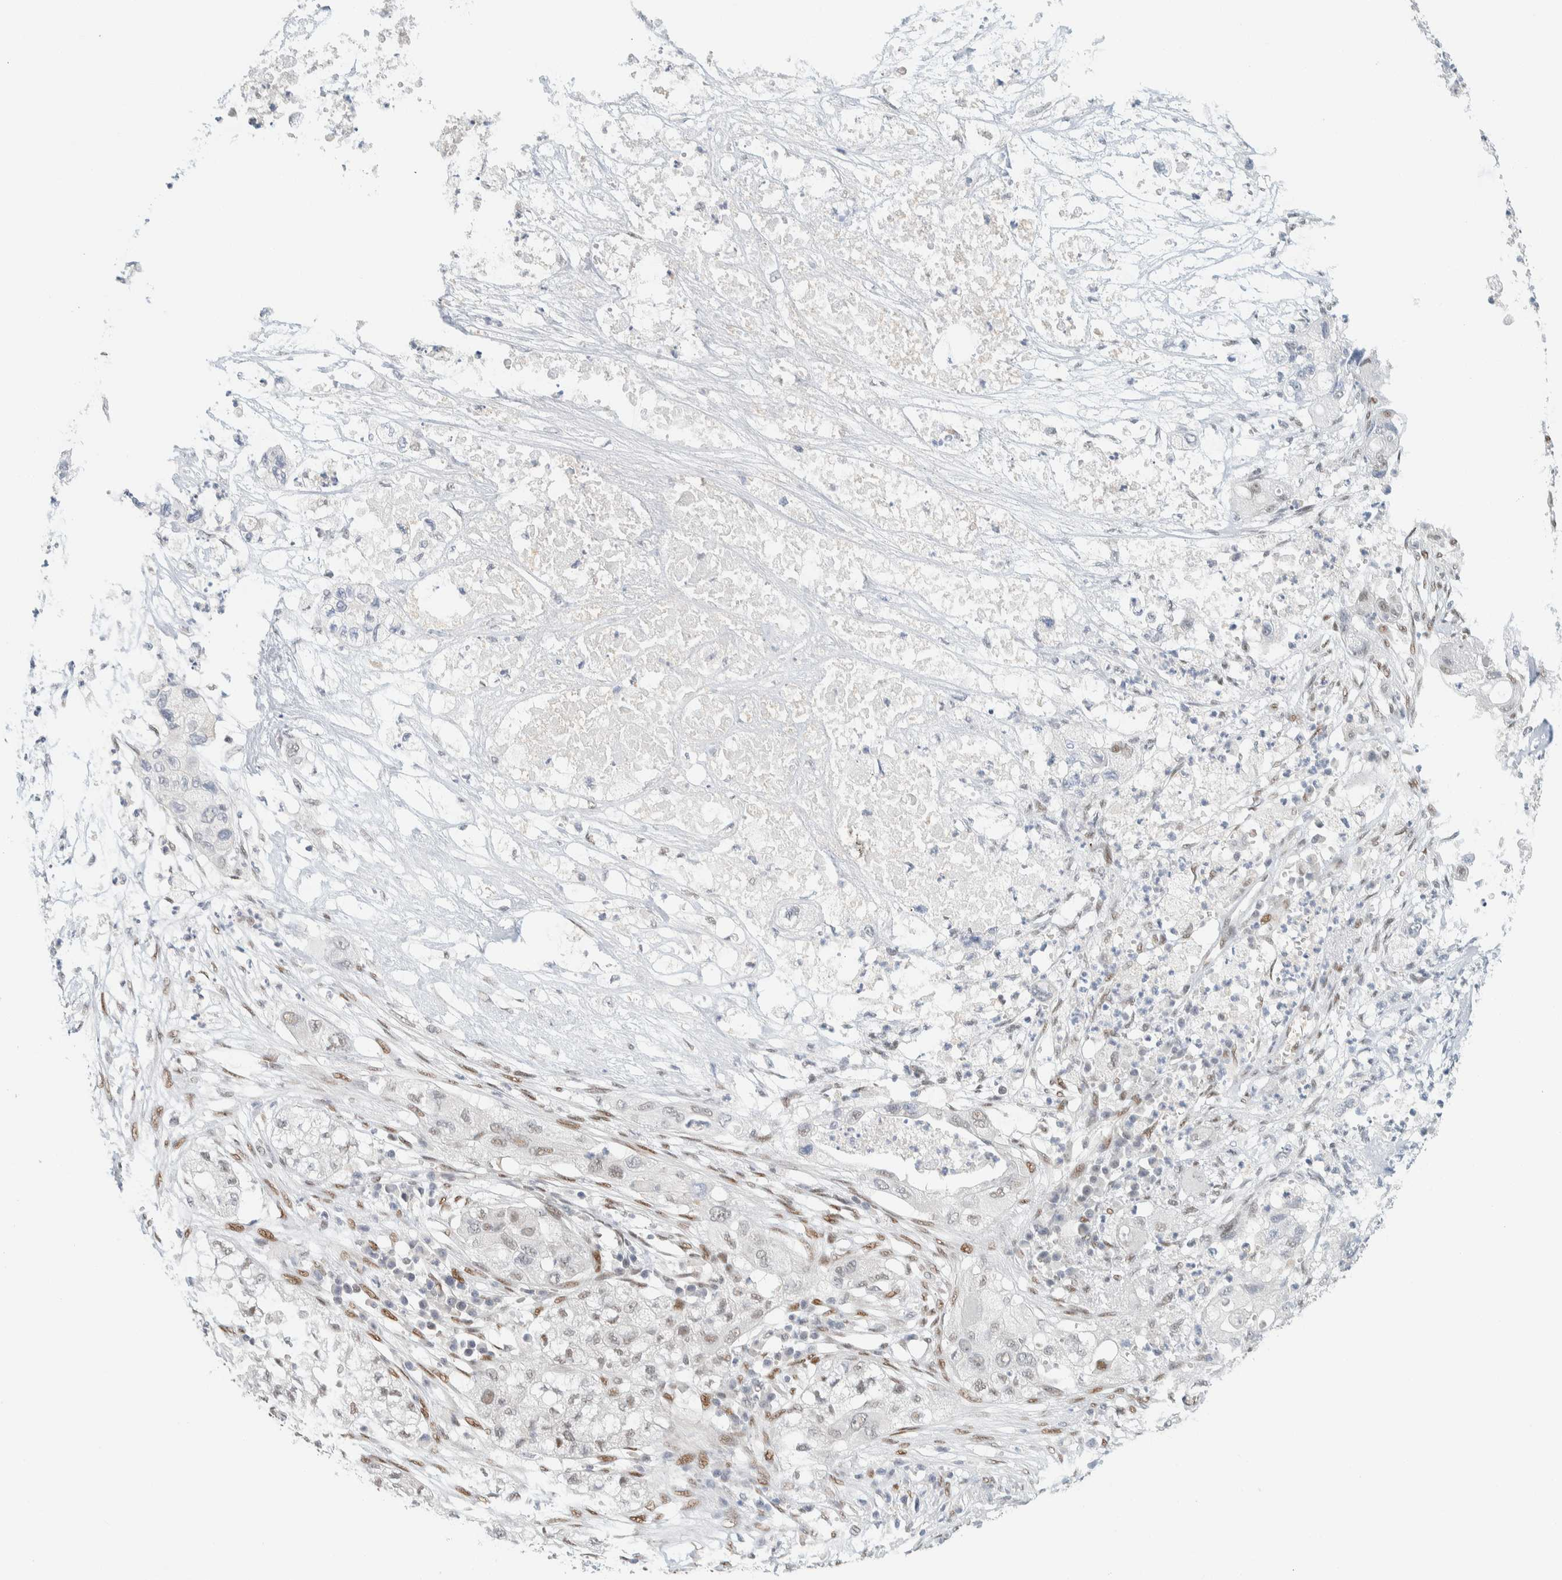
{"staining": {"intensity": "negative", "quantity": "none", "location": "none"}, "tissue": "pancreatic cancer", "cell_type": "Tumor cells", "image_type": "cancer", "snomed": [{"axis": "morphology", "description": "Adenocarcinoma, NOS"}, {"axis": "topography", "description": "Pancreas"}], "caption": "Immunohistochemistry (IHC) of human pancreatic cancer shows no positivity in tumor cells.", "gene": "ZNF683", "patient": {"sex": "female", "age": 78}}